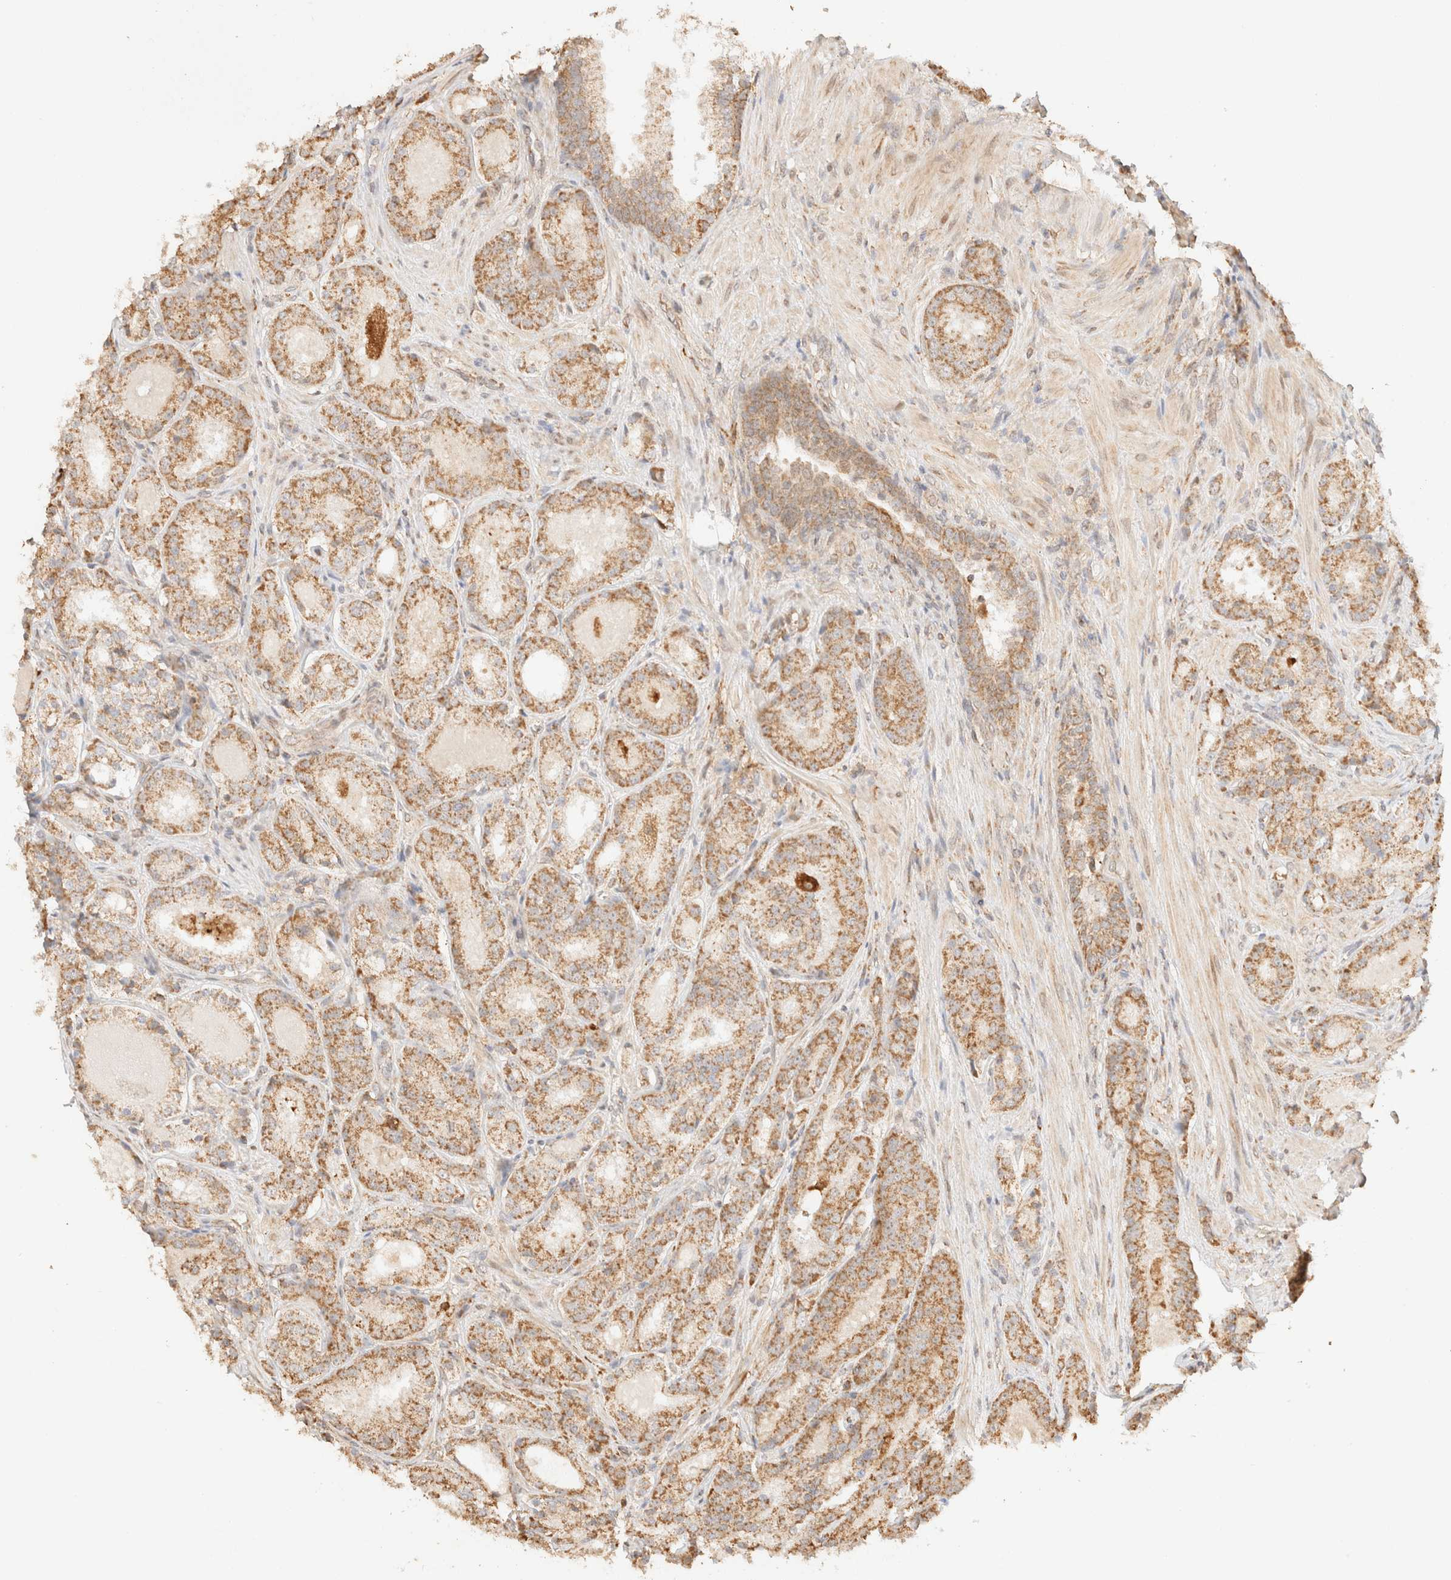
{"staining": {"intensity": "moderate", "quantity": ">75%", "location": "cytoplasmic/membranous"}, "tissue": "prostate cancer", "cell_type": "Tumor cells", "image_type": "cancer", "snomed": [{"axis": "morphology", "description": "Adenocarcinoma, High grade"}, {"axis": "topography", "description": "Prostate"}], "caption": "Prostate cancer (adenocarcinoma (high-grade)) tissue demonstrates moderate cytoplasmic/membranous expression in about >75% of tumor cells, visualized by immunohistochemistry.", "gene": "TACO1", "patient": {"sex": "male", "age": 60}}